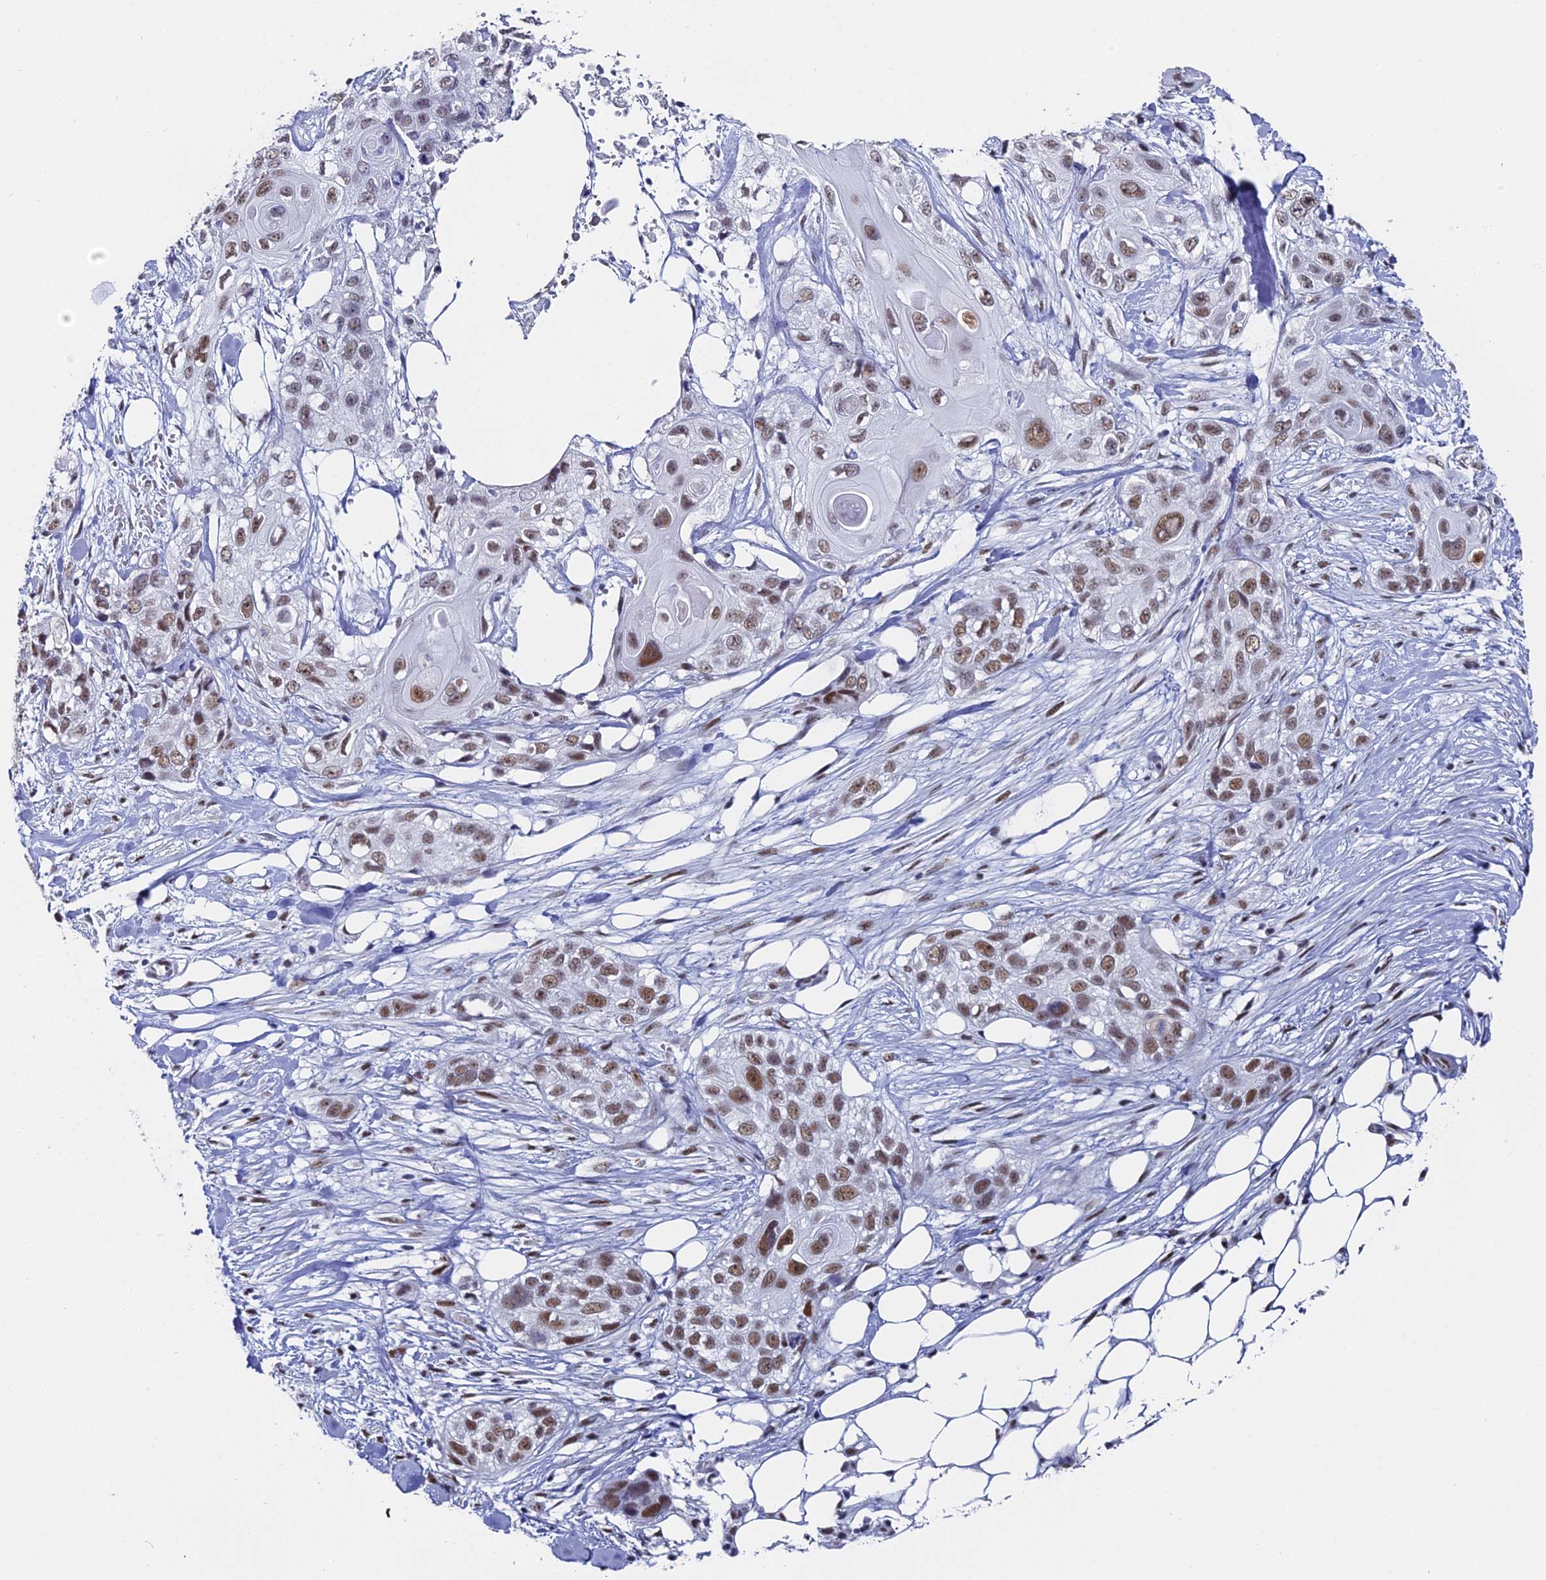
{"staining": {"intensity": "moderate", "quantity": ">75%", "location": "nuclear"}, "tissue": "skin cancer", "cell_type": "Tumor cells", "image_type": "cancer", "snomed": [{"axis": "morphology", "description": "Normal tissue, NOS"}, {"axis": "morphology", "description": "Squamous cell carcinoma, NOS"}, {"axis": "topography", "description": "Skin"}], "caption": "Skin cancer (squamous cell carcinoma) was stained to show a protein in brown. There is medium levels of moderate nuclear positivity in about >75% of tumor cells.", "gene": "CD2BP2", "patient": {"sex": "male", "age": 72}}